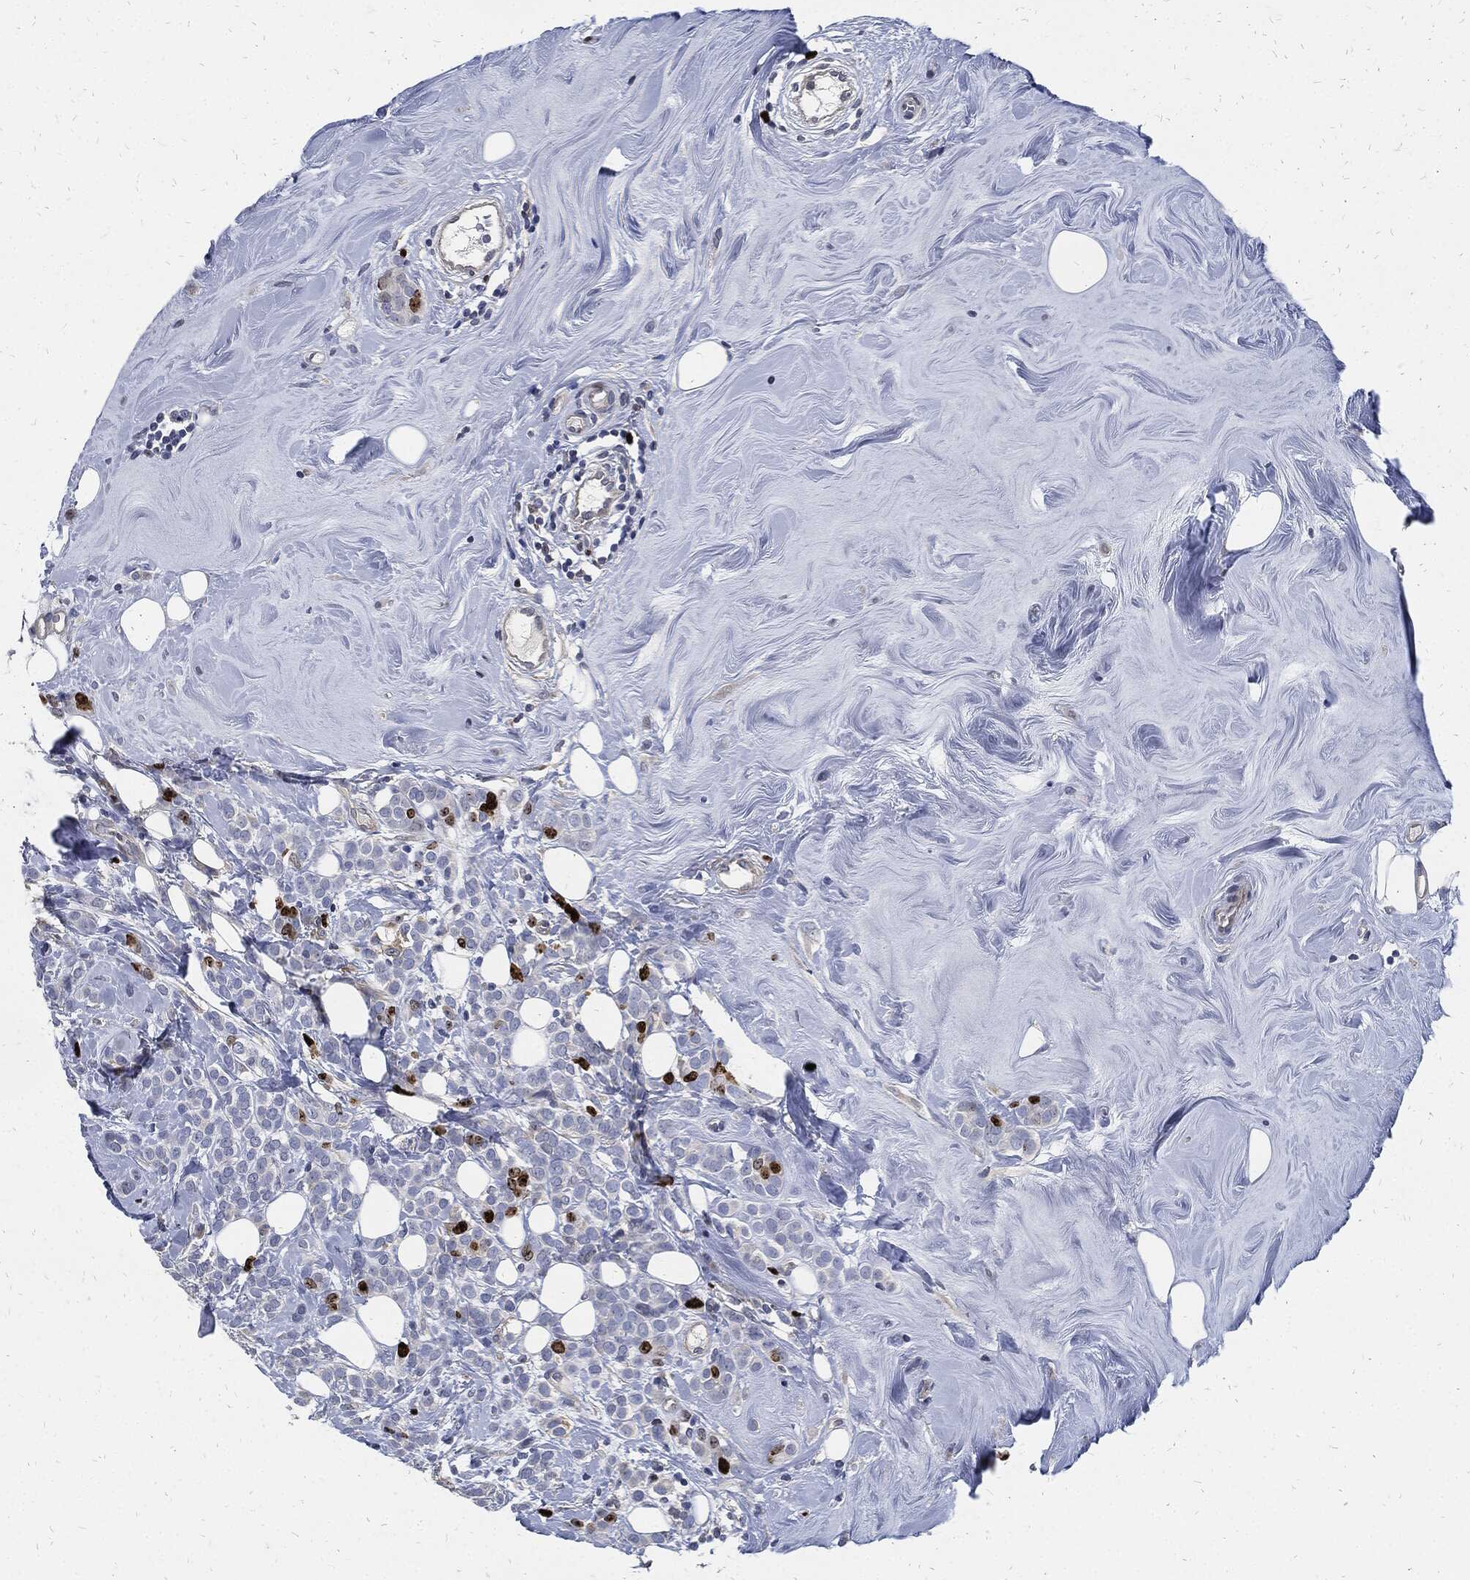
{"staining": {"intensity": "strong", "quantity": "<25%", "location": "nuclear"}, "tissue": "breast cancer", "cell_type": "Tumor cells", "image_type": "cancer", "snomed": [{"axis": "morphology", "description": "Lobular carcinoma"}, {"axis": "topography", "description": "Breast"}], "caption": "Brown immunohistochemical staining in breast cancer shows strong nuclear staining in about <25% of tumor cells.", "gene": "MKI67", "patient": {"sex": "female", "age": 49}}